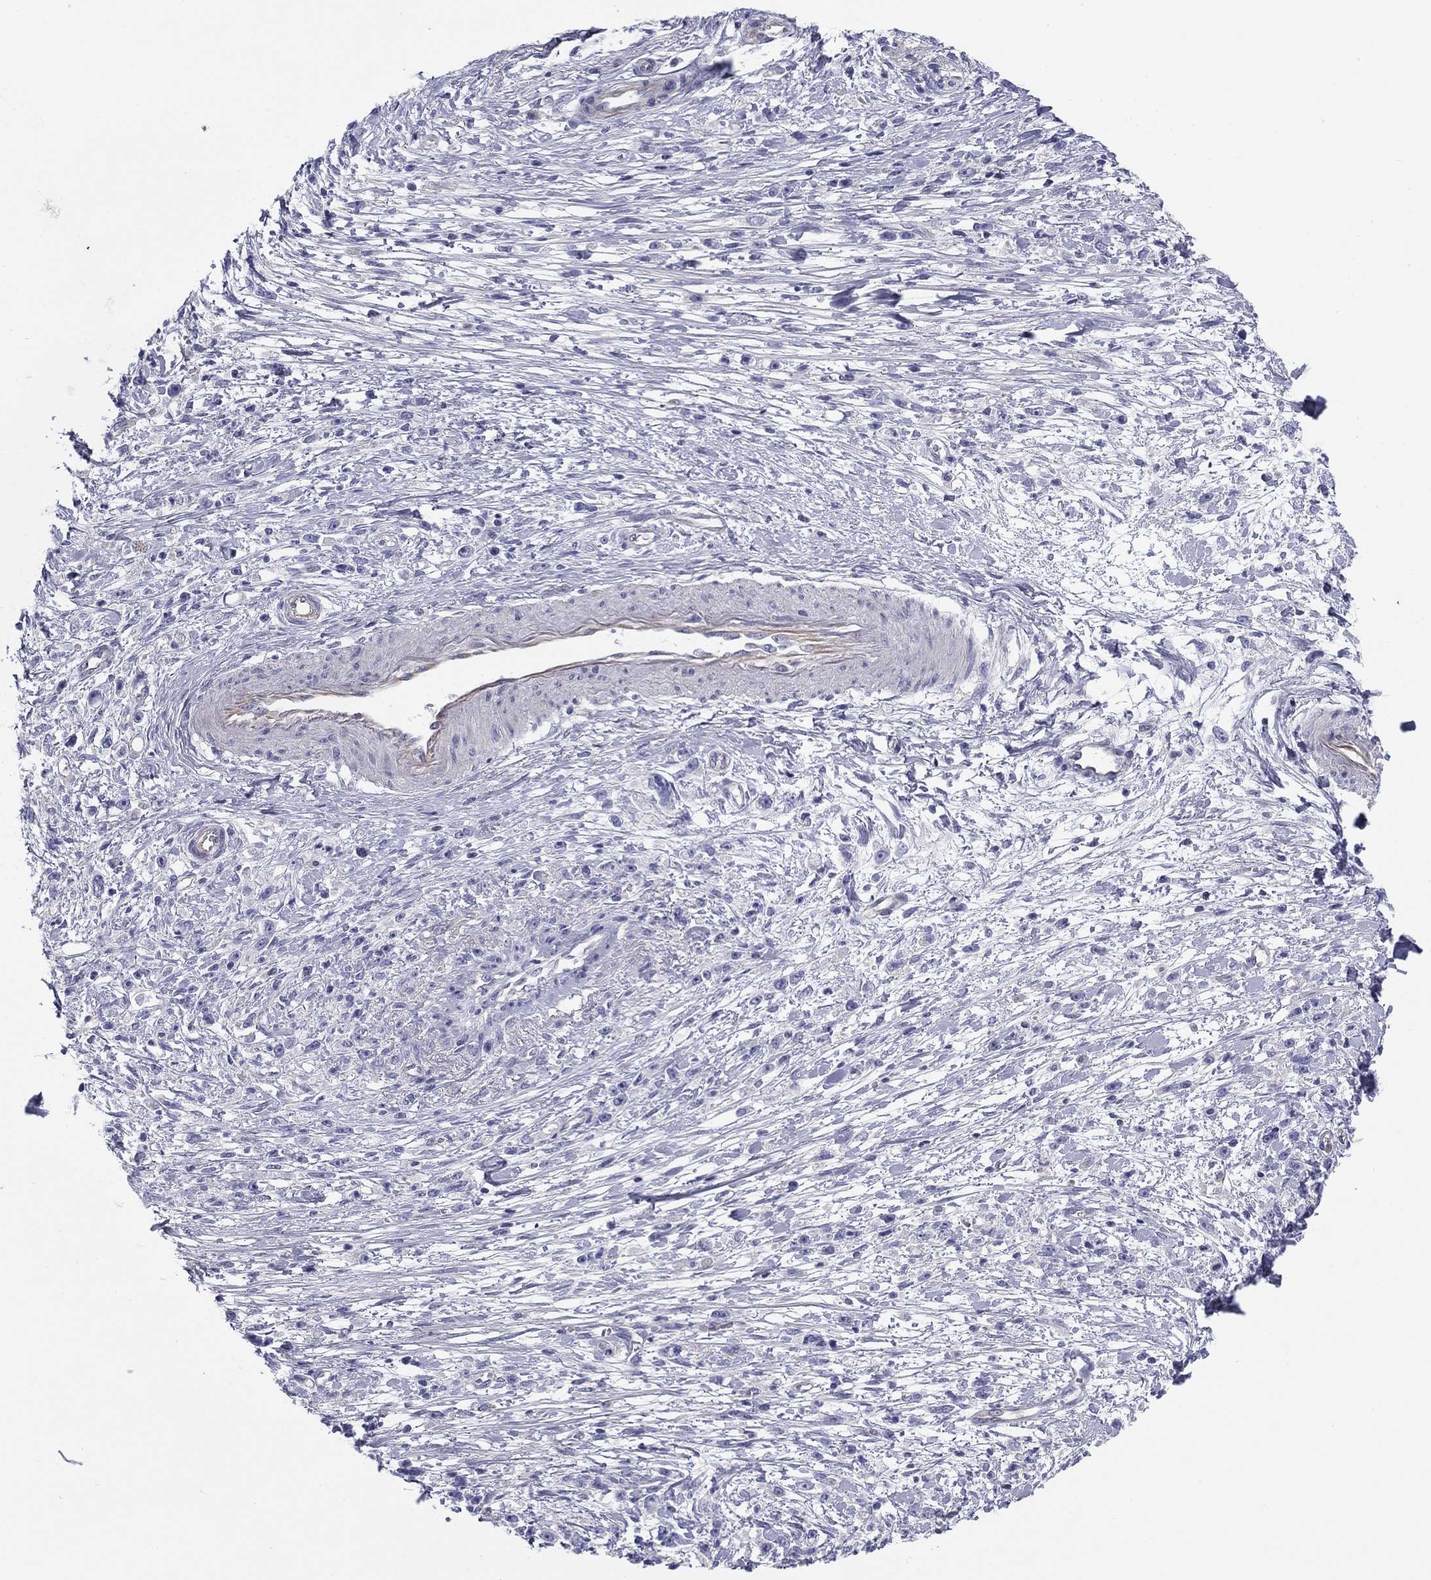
{"staining": {"intensity": "negative", "quantity": "none", "location": "none"}, "tissue": "stomach cancer", "cell_type": "Tumor cells", "image_type": "cancer", "snomed": [{"axis": "morphology", "description": "Adenocarcinoma, NOS"}, {"axis": "topography", "description": "Stomach"}], "caption": "The image exhibits no staining of tumor cells in stomach cancer.", "gene": "SEPTIN3", "patient": {"sex": "female", "age": 59}}